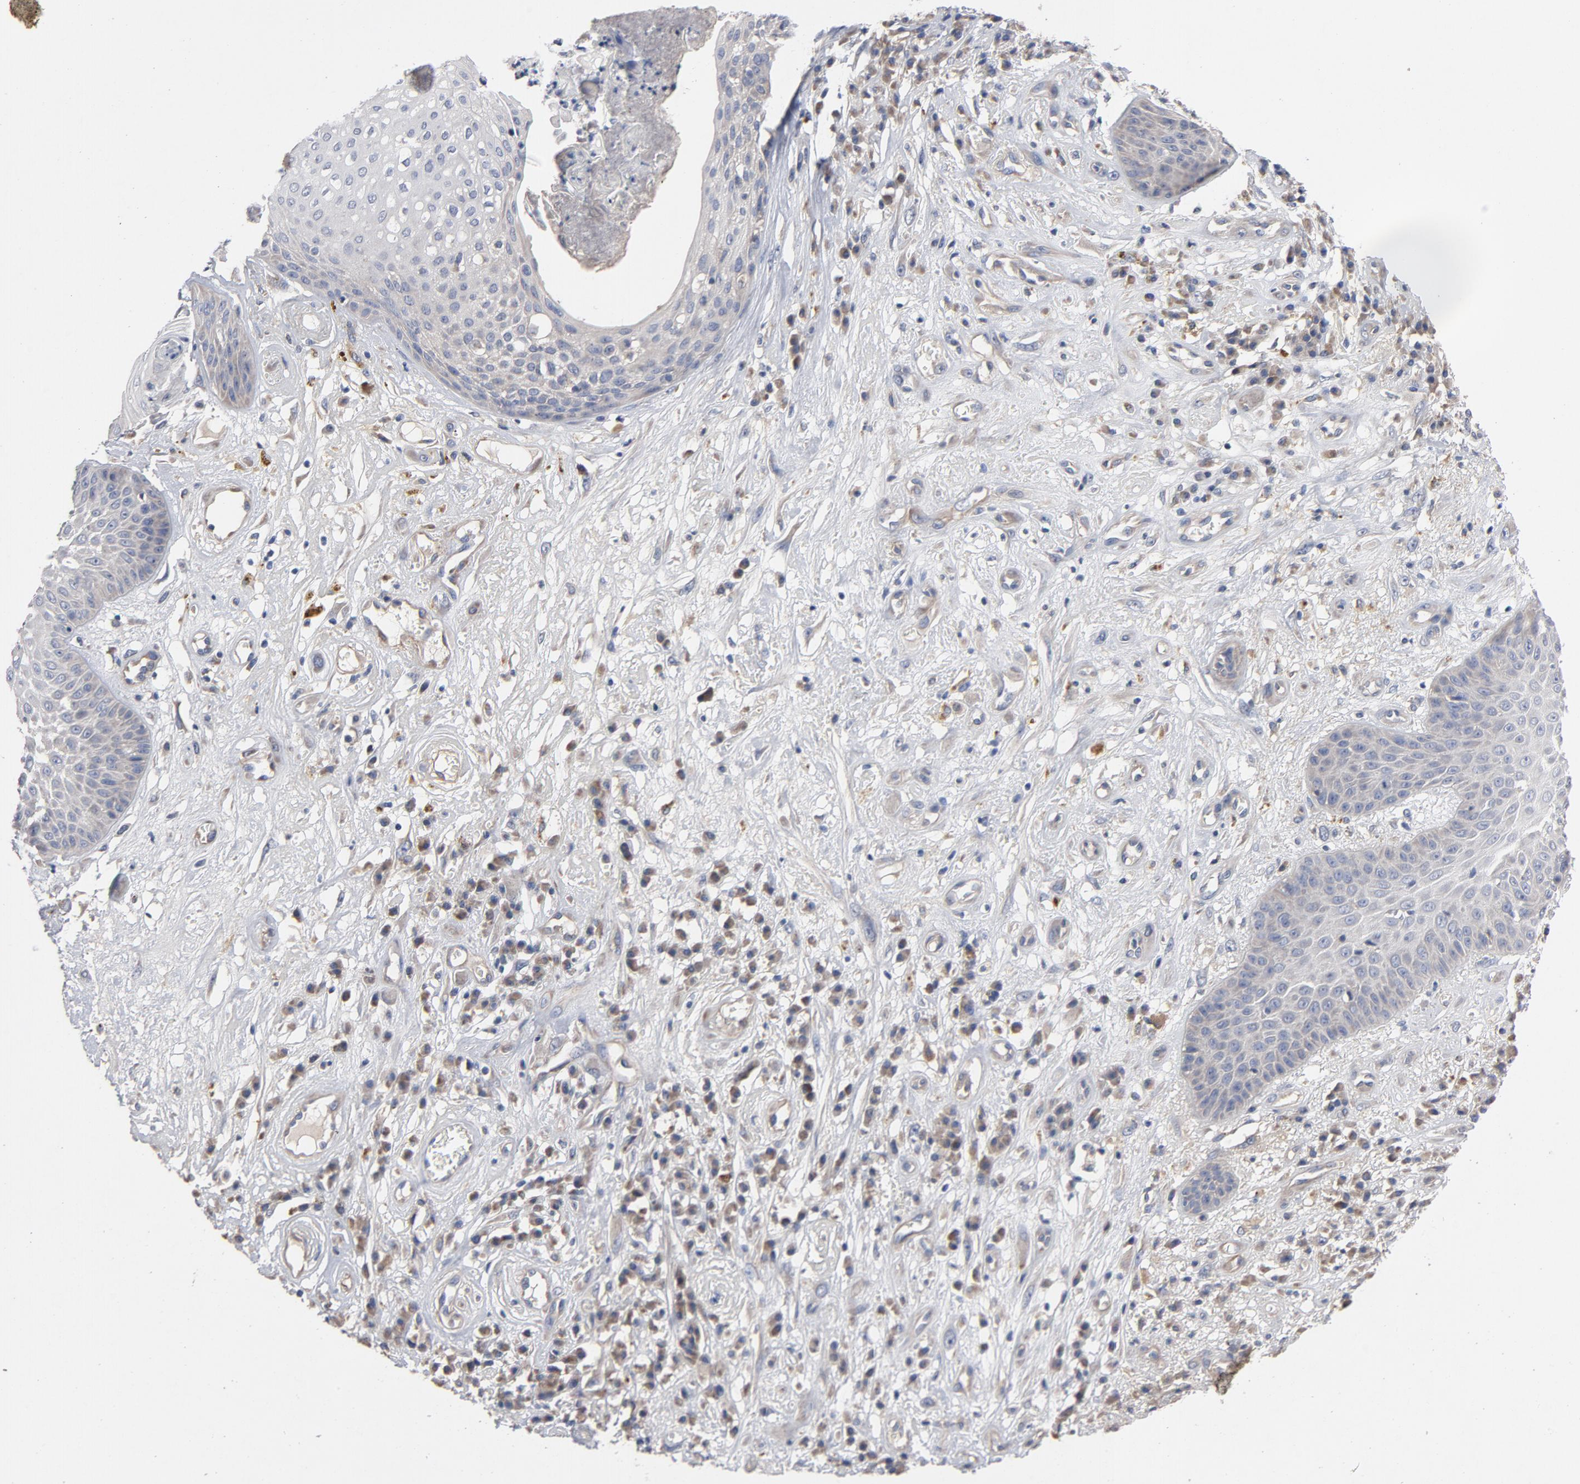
{"staining": {"intensity": "weak", "quantity": "<25%", "location": "cytoplasmic/membranous"}, "tissue": "skin cancer", "cell_type": "Tumor cells", "image_type": "cancer", "snomed": [{"axis": "morphology", "description": "Squamous cell carcinoma, NOS"}, {"axis": "topography", "description": "Skin"}], "caption": "This is a photomicrograph of IHC staining of skin cancer, which shows no positivity in tumor cells.", "gene": "CCDC134", "patient": {"sex": "male", "age": 65}}